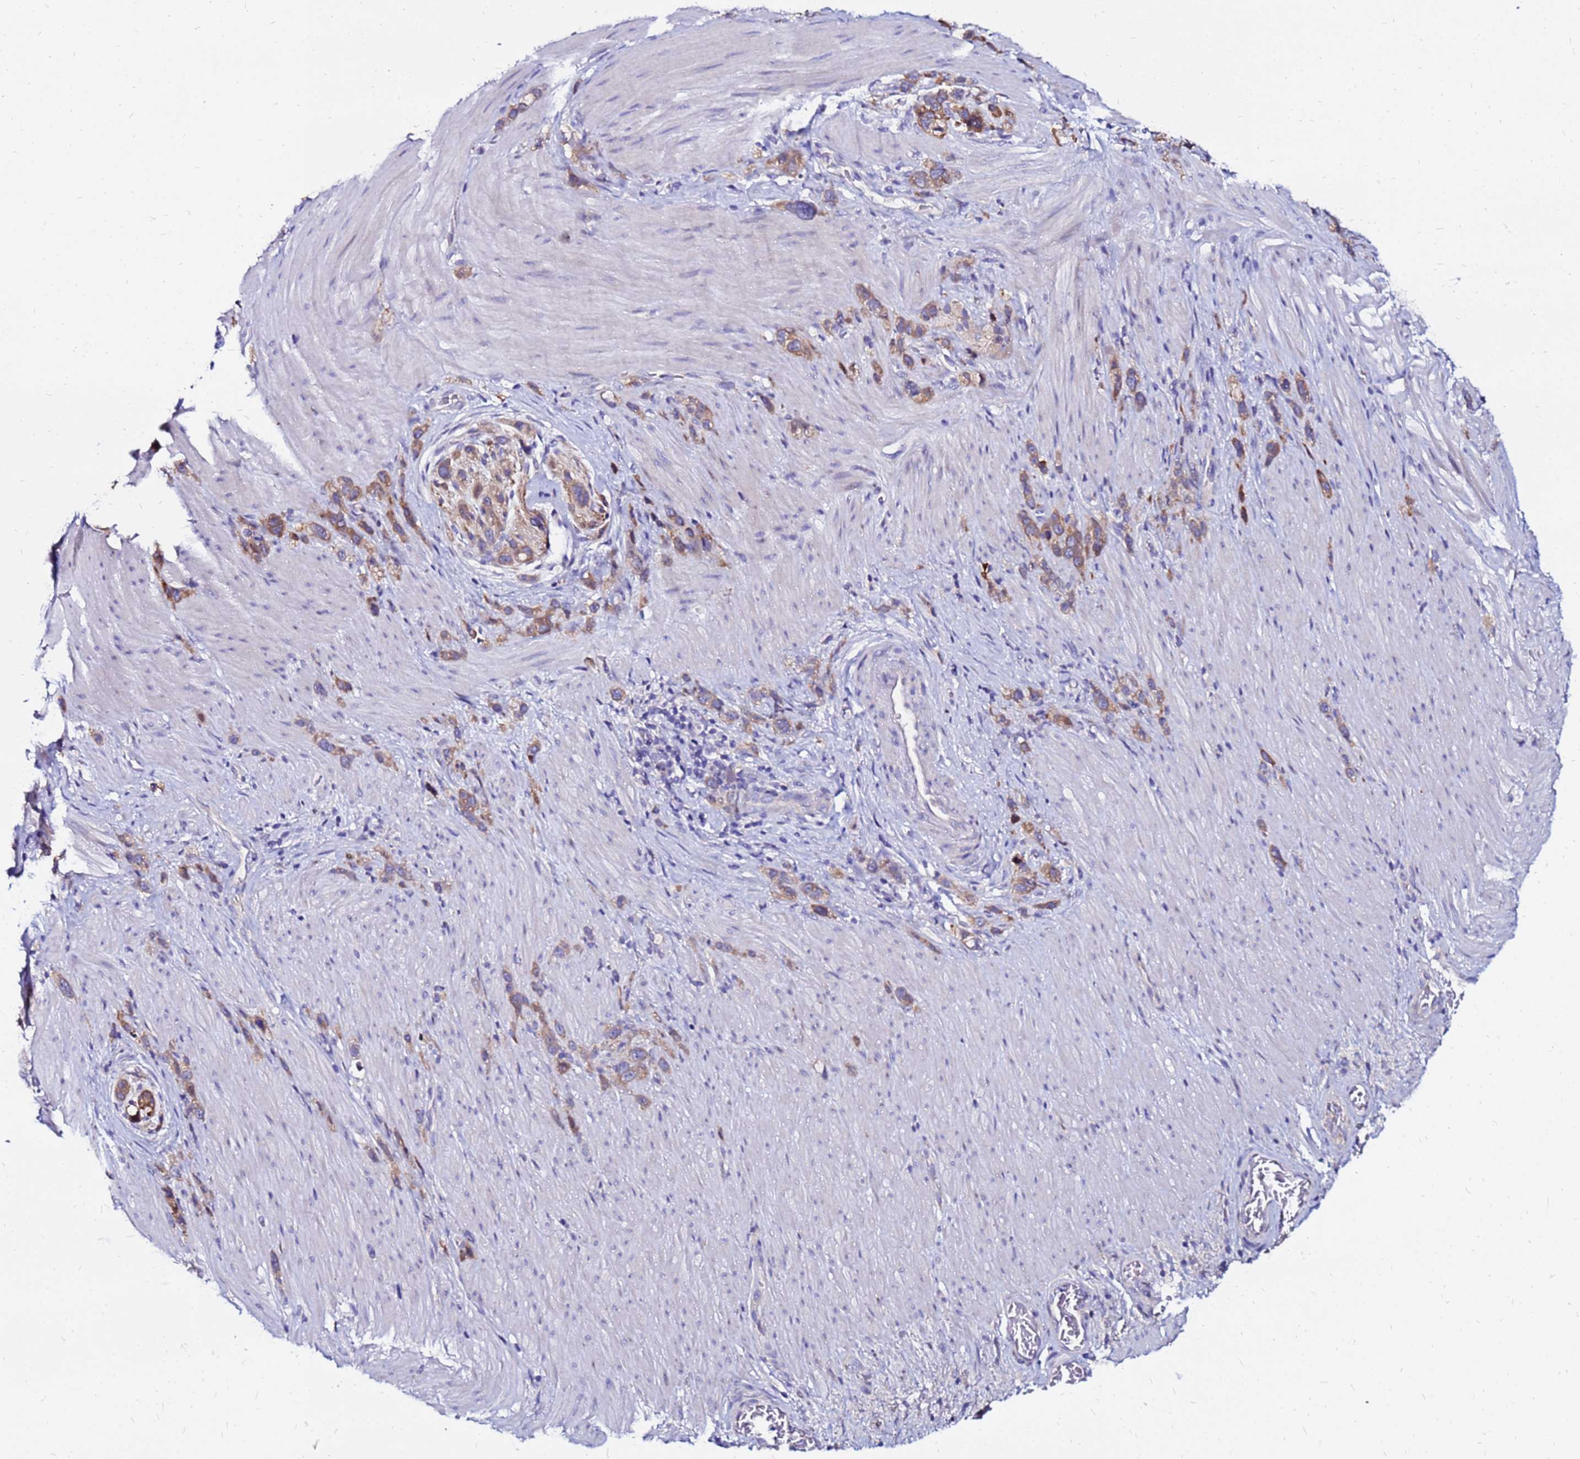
{"staining": {"intensity": "moderate", "quantity": ">75%", "location": "cytoplasmic/membranous"}, "tissue": "stomach cancer", "cell_type": "Tumor cells", "image_type": "cancer", "snomed": [{"axis": "morphology", "description": "Adenocarcinoma, NOS"}, {"axis": "topography", "description": "Stomach"}], "caption": "Approximately >75% of tumor cells in stomach cancer display moderate cytoplasmic/membranous protein positivity as visualized by brown immunohistochemical staining.", "gene": "ARHGEF5", "patient": {"sex": "female", "age": 65}}